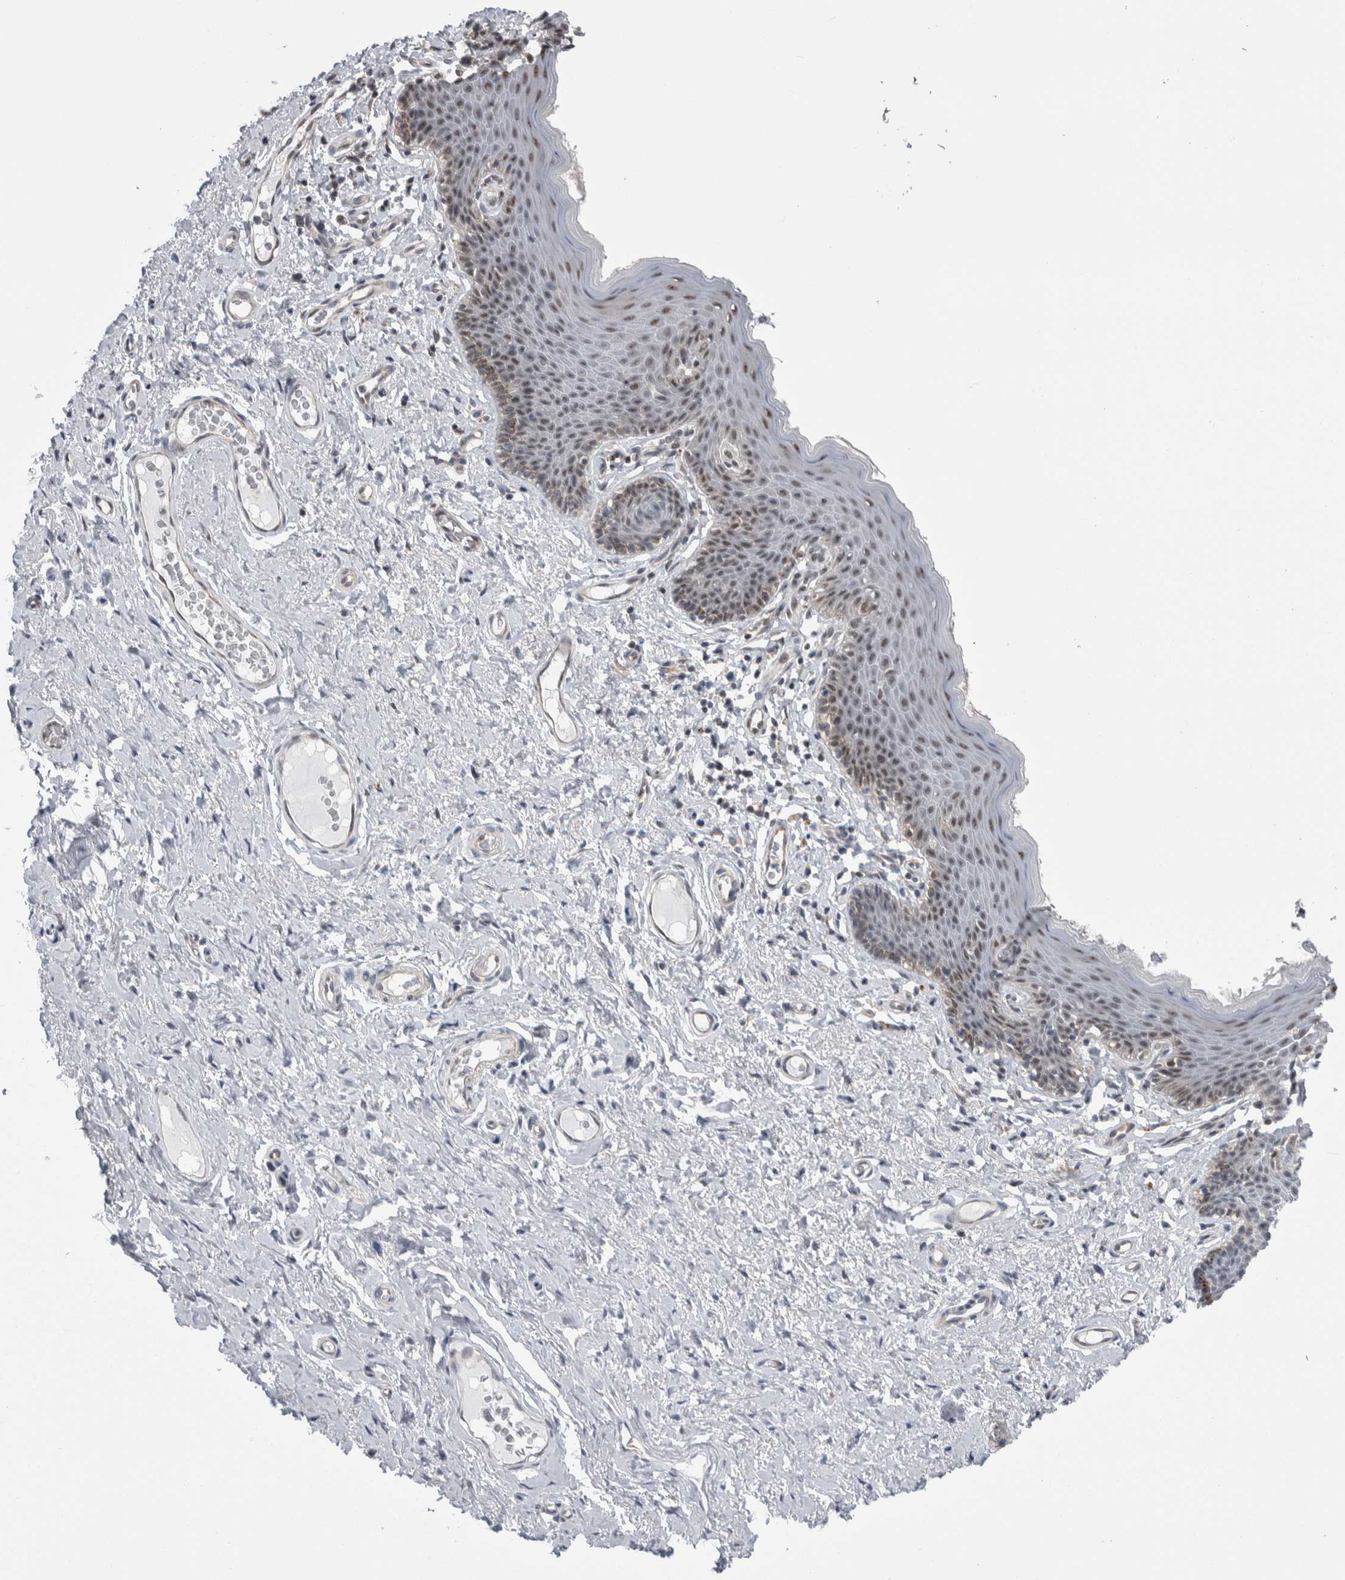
{"staining": {"intensity": "moderate", "quantity": "25%-75%", "location": "nuclear"}, "tissue": "skin", "cell_type": "Epidermal cells", "image_type": "normal", "snomed": [{"axis": "morphology", "description": "Normal tissue, NOS"}, {"axis": "topography", "description": "Vulva"}], "caption": "Protein positivity by immunohistochemistry (IHC) exhibits moderate nuclear positivity in about 25%-75% of epidermal cells in unremarkable skin.", "gene": "TAX1BP1", "patient": {"sex": "female", "age": 66}}